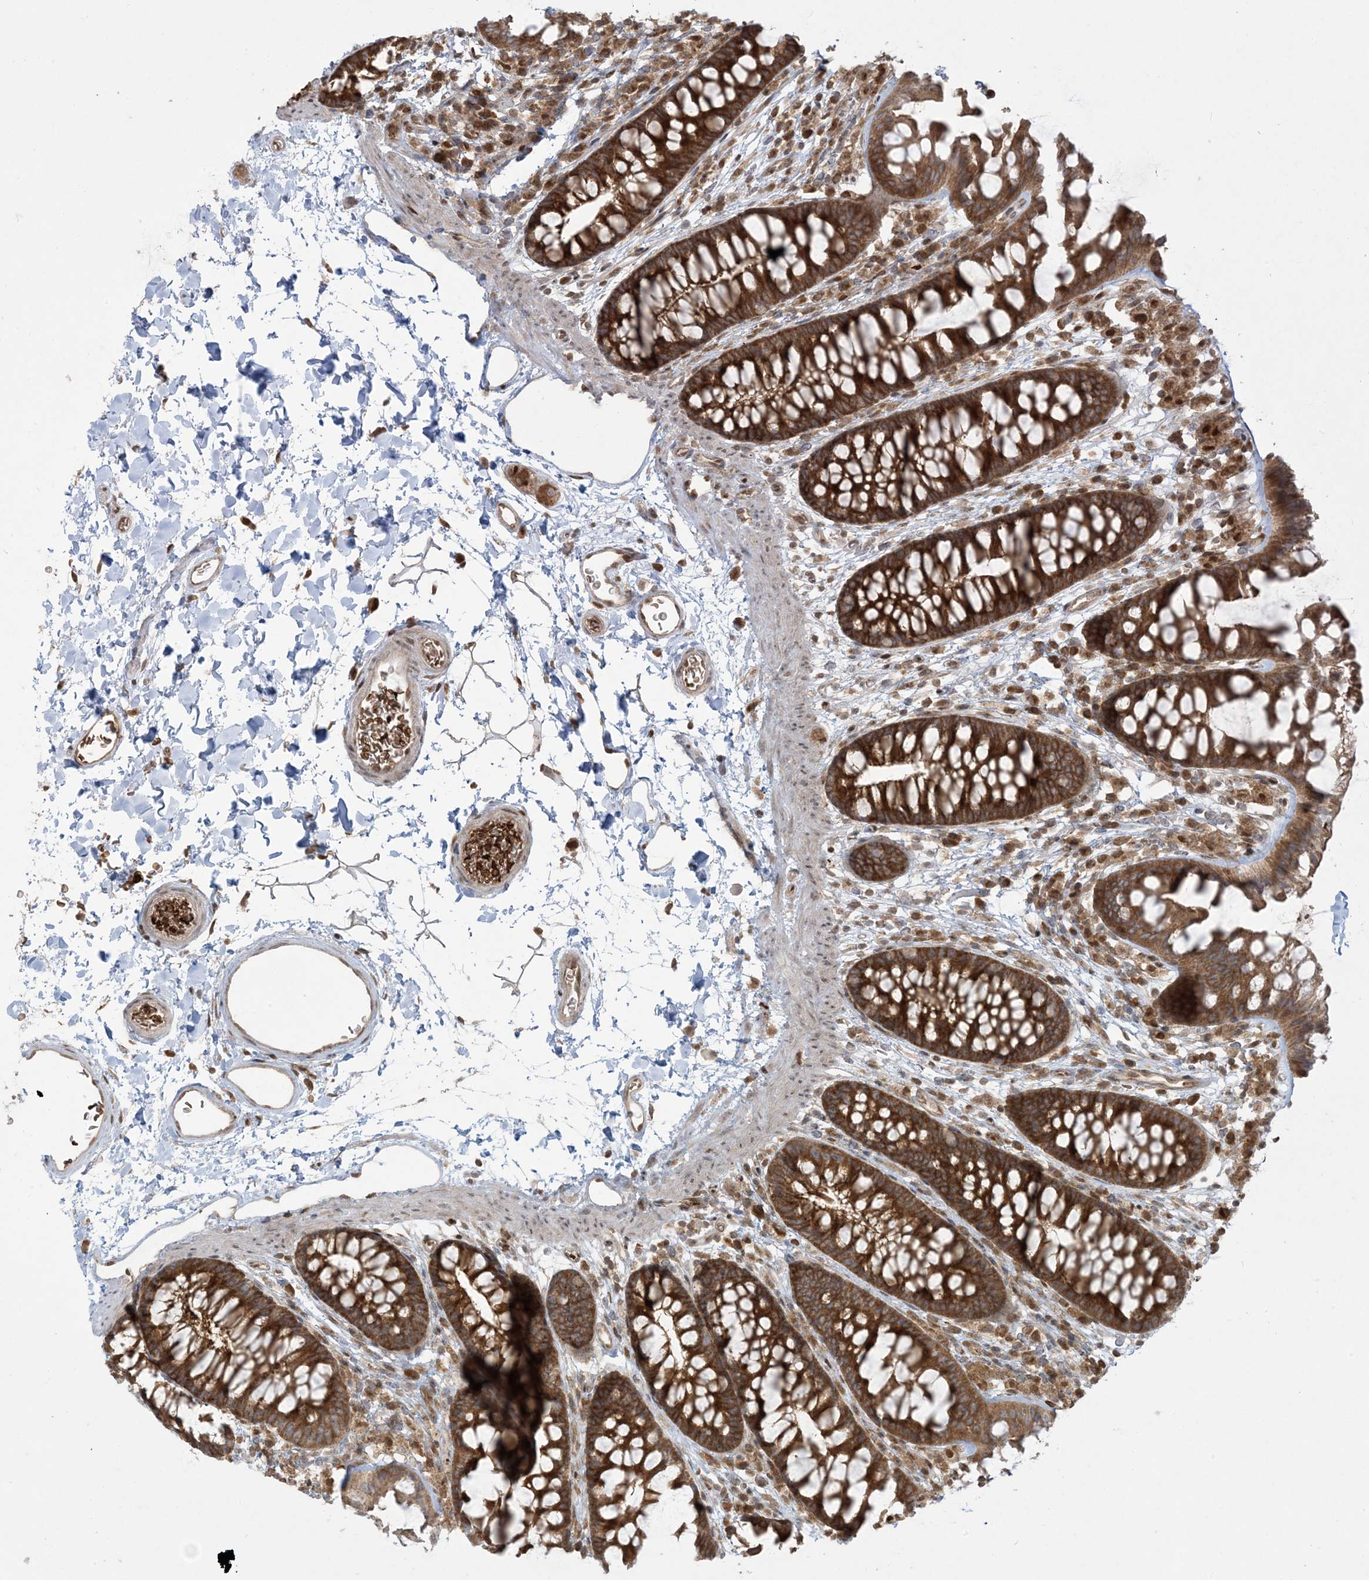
{"staining": {"intensity": "moderate", "quantity": "25%-75%", "location": "cytoplasmic/membranous"}, "tissue": "colon", "cell_type": "Endothelial cells", "image_type": "normal", "snomed": [{"axis": "morphology", "description": "Normal tissue, NOS"}, {"axis": "topography", "description": "Colon"}], "caption": "DAB (3,3'-diaminobenzidine) immunohistochemical staining of benign human colon demonstrates moderate cytoplasmic/membranous protein positivity in approximately 25%-75% of endothelial cells. Using DAB (3,3'-diaminobenzidine) (brown) and hematoxylin (blue) stains, captured at high magnification using brightfield microscopy.", "gene": "ABCF3", "patient": {"sex": "female", "age": 62}}